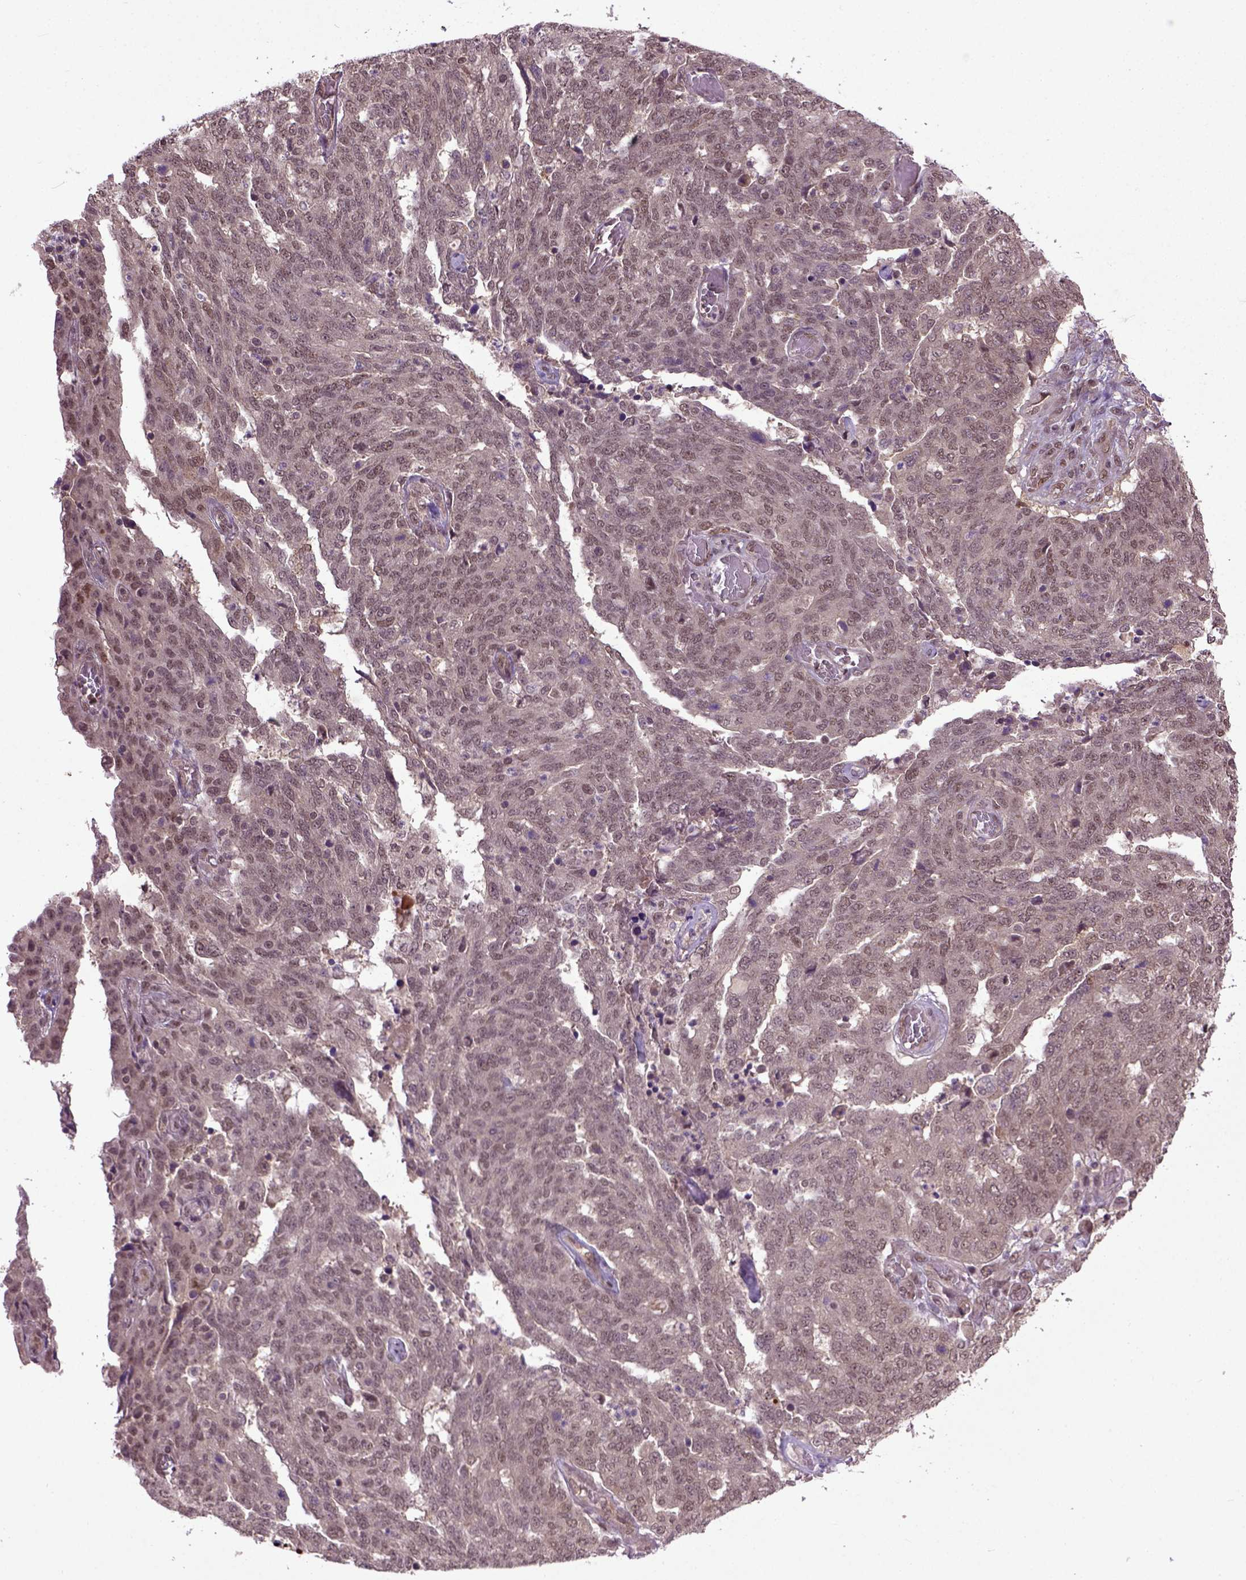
{"staining": {"intensity": "weak", "quantity": ">75%", "location": "nuclear"}, "tissue": "ovarian cancer", "cell_type": "Tumor cells", "image_type": "cancer", "snomed": [{"axis": "morphology", "description": "Cystadenocarcinoma, serous, NOS"}, {"axis": "topography", "description": "Ovary"}], "caption": "A high-resolution image shows IHC staining of ovarian serous cystadenocarcinoma, which displays weak nuclear staining in approximately >75% of tumor cells.", "gene": "UBA3", "patient": {"sex": "female", "age": 67}}